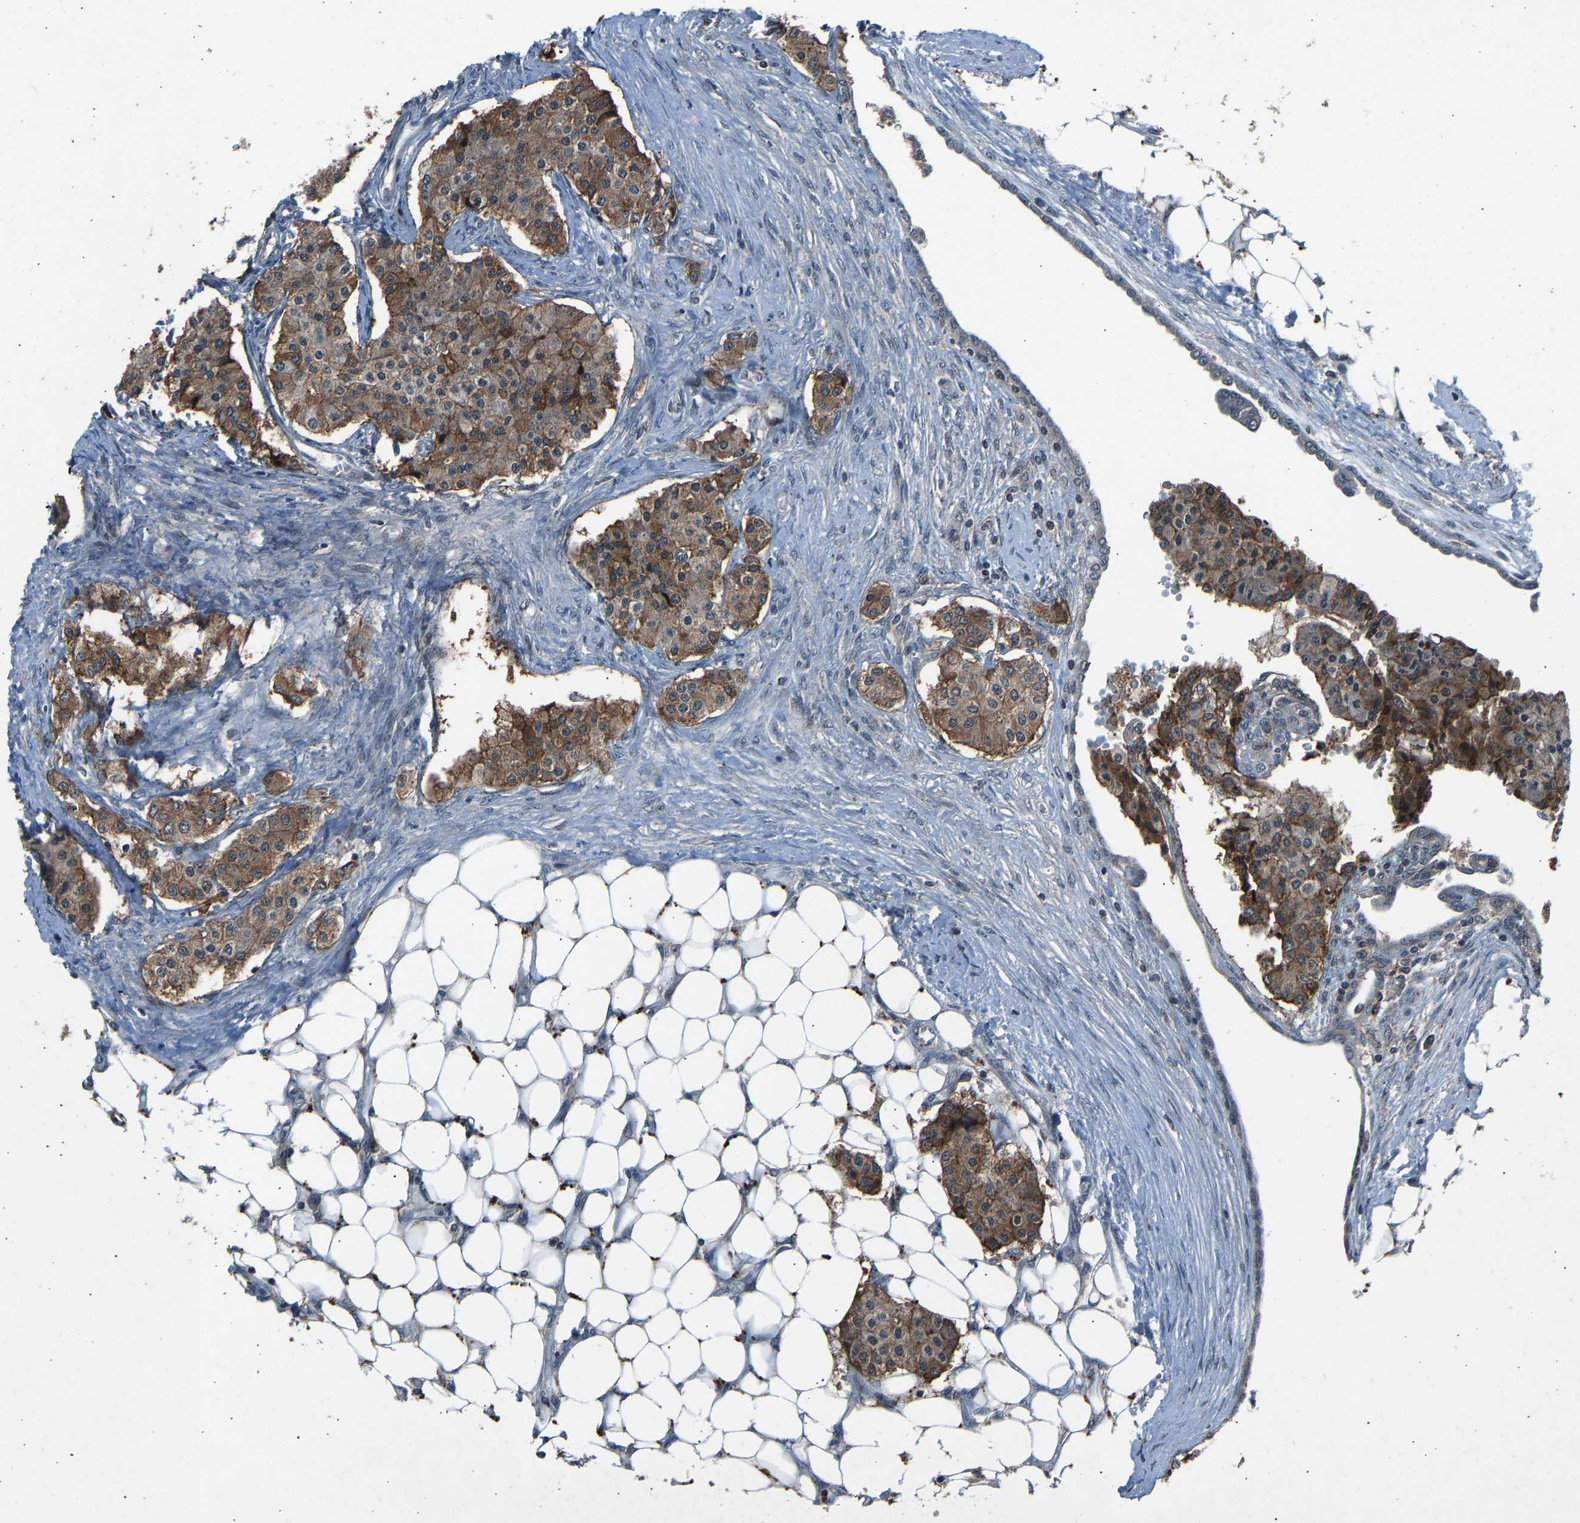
{"staining": {"intensity": "moderate", "quantity": ">75%", "location": "cytoplasmic/membranous"}, "tissue": "carcinoid", "cell_type": "Tumor cells", "image_type": "cancer", "snomed": [{"axis": "morphology", "description": "Carcinoid, malignant, NOS"}, {"axis": "topography", "description": "Colon"}], "caption": "A photomicrograph of human carcinoid (malignant) stained for a protein displays moderate cytoplasmic/membranous brown staining in tumor cells.", "gene": "SLC43A1", "patient": {"sex": "female", "age": 52}}